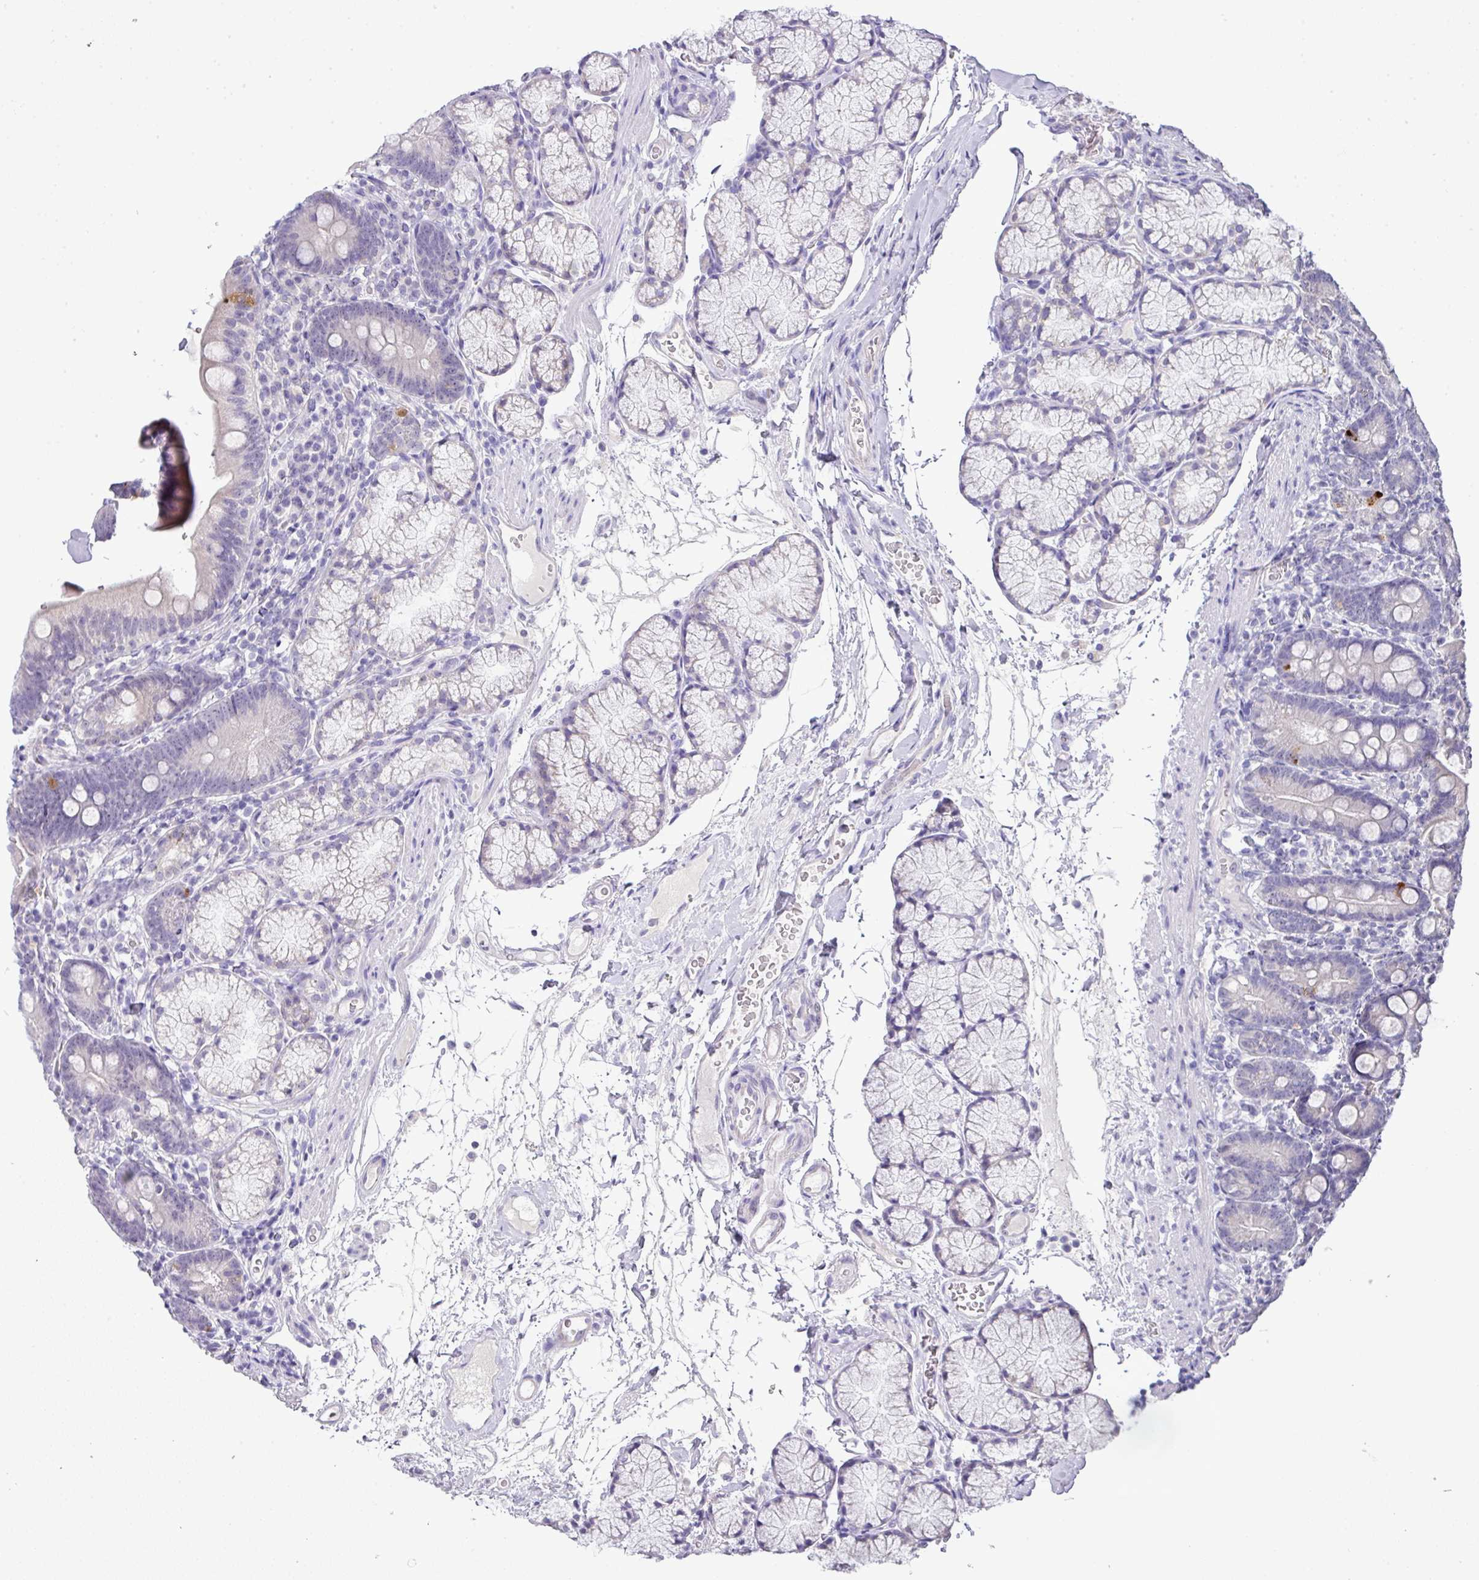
{"staining": {"intensity": "strong", "quantity": "<25%", "location": "cytoplasmic/membranous,nuclear"}, "tissue": "duodenum", "cell_type": "Glandular cells", "image_type": "normal", "snomed": [{"axis": "morphology", "description": "Normal tissue, NOS"}, {"axis": "topography", "description": "Duodenum"}], "caption": "This photomicrograph exhibits immunohistochemistry staining of benign duodenum, with medium strong cytoplasmic/membranous,nuclear staining in approximately <25% of glandular cells.", "gene": "GCG", "patient": {"sex": "female", "age": 67}}